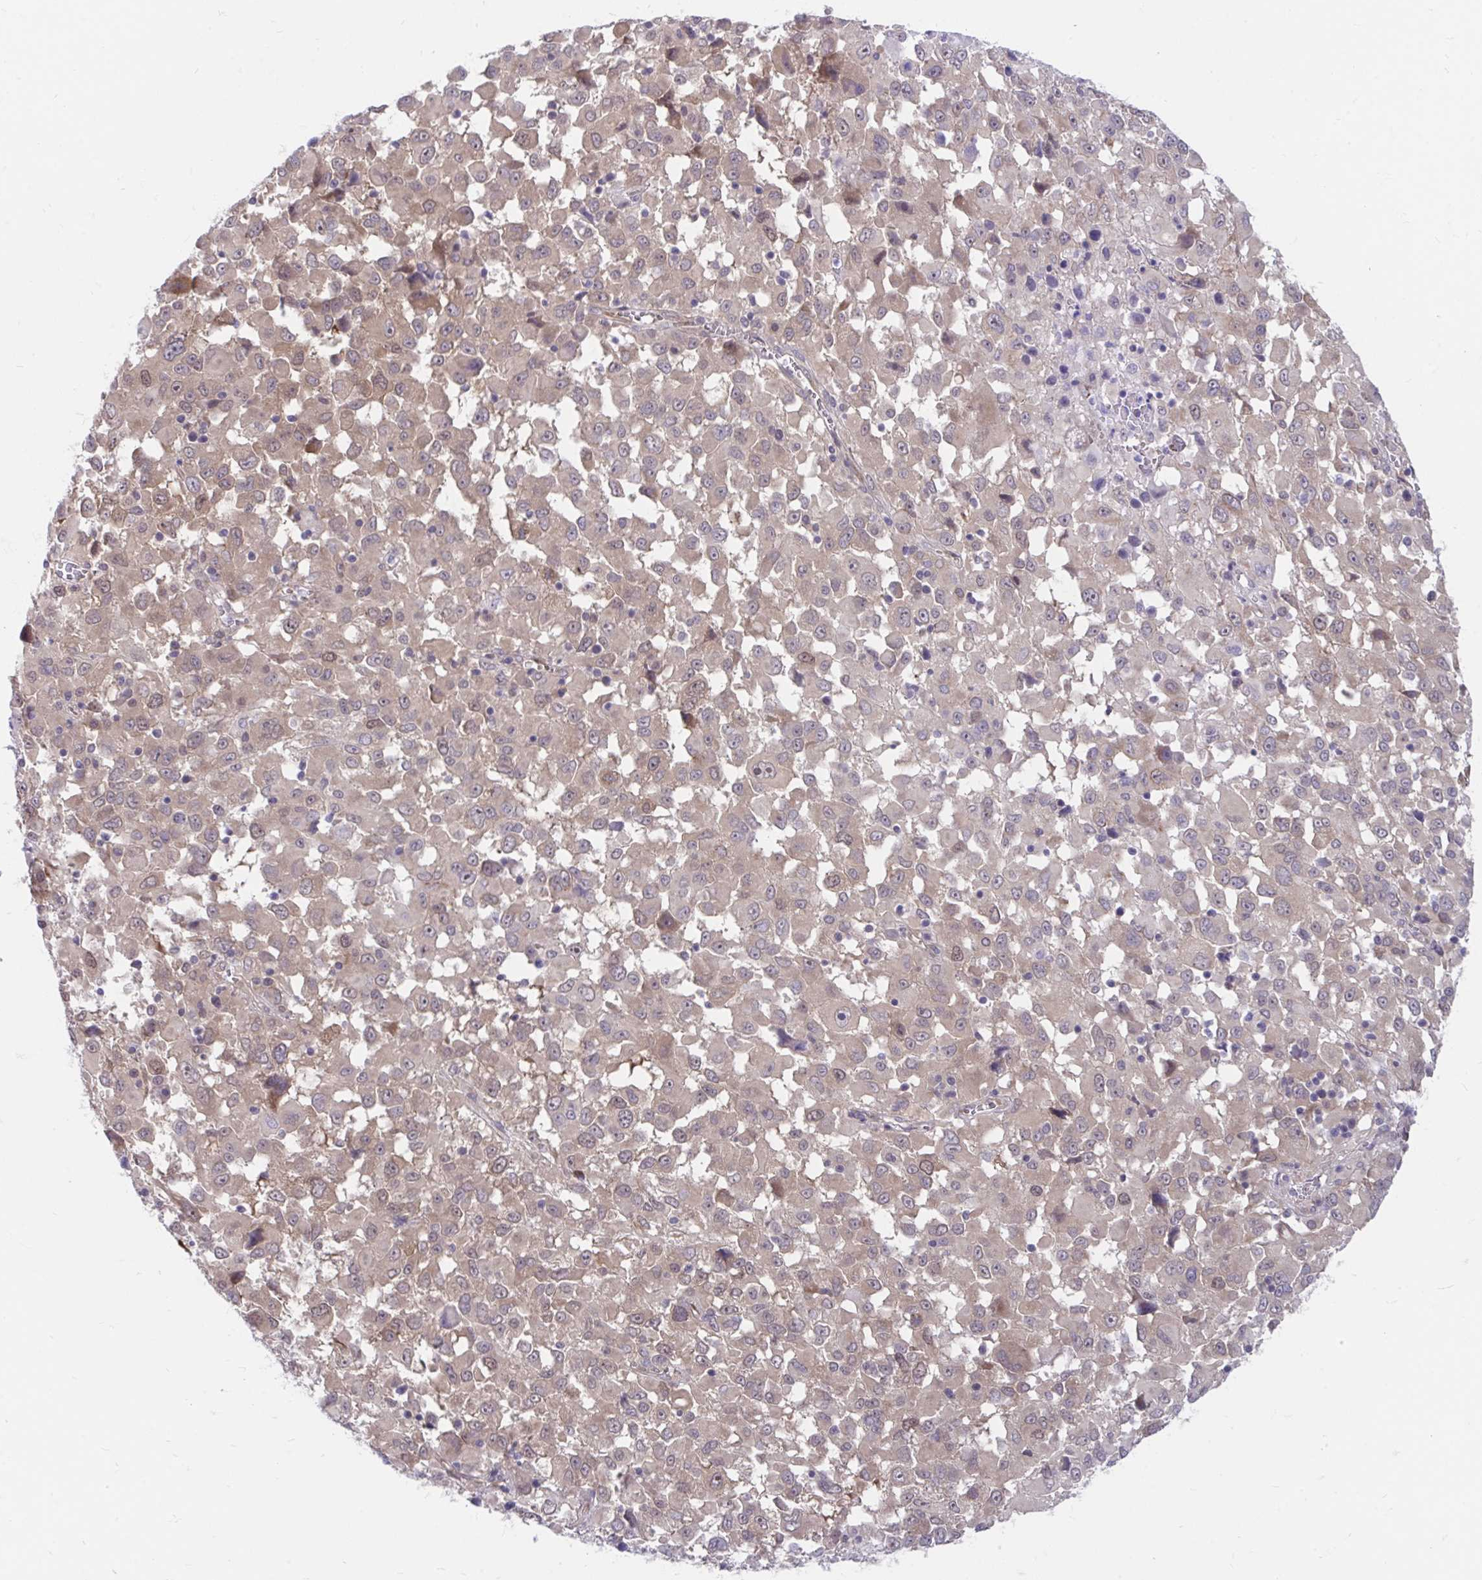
{"staining": {"intensity": "moderate", "quantity": ">75%", "location": "cytoplasmic/membranous"}, "tissue": "melanoma", "cell_type": "Tumor cells", "image_type": "cancer", "snomed": [{"axis": "morphology", "description": "Malignant melanoma, Metastatic site"}, {"axis": "topography", "description": "Soft tissue"}], "caption": "Malignant melanoma (metastatic site) stained with IHC reveals moderate cytoplasmic/membranous expression in approximately >75% of tumor cells.", "gene": "SELENON", "patient": {"sex": "male", "age": 50}}